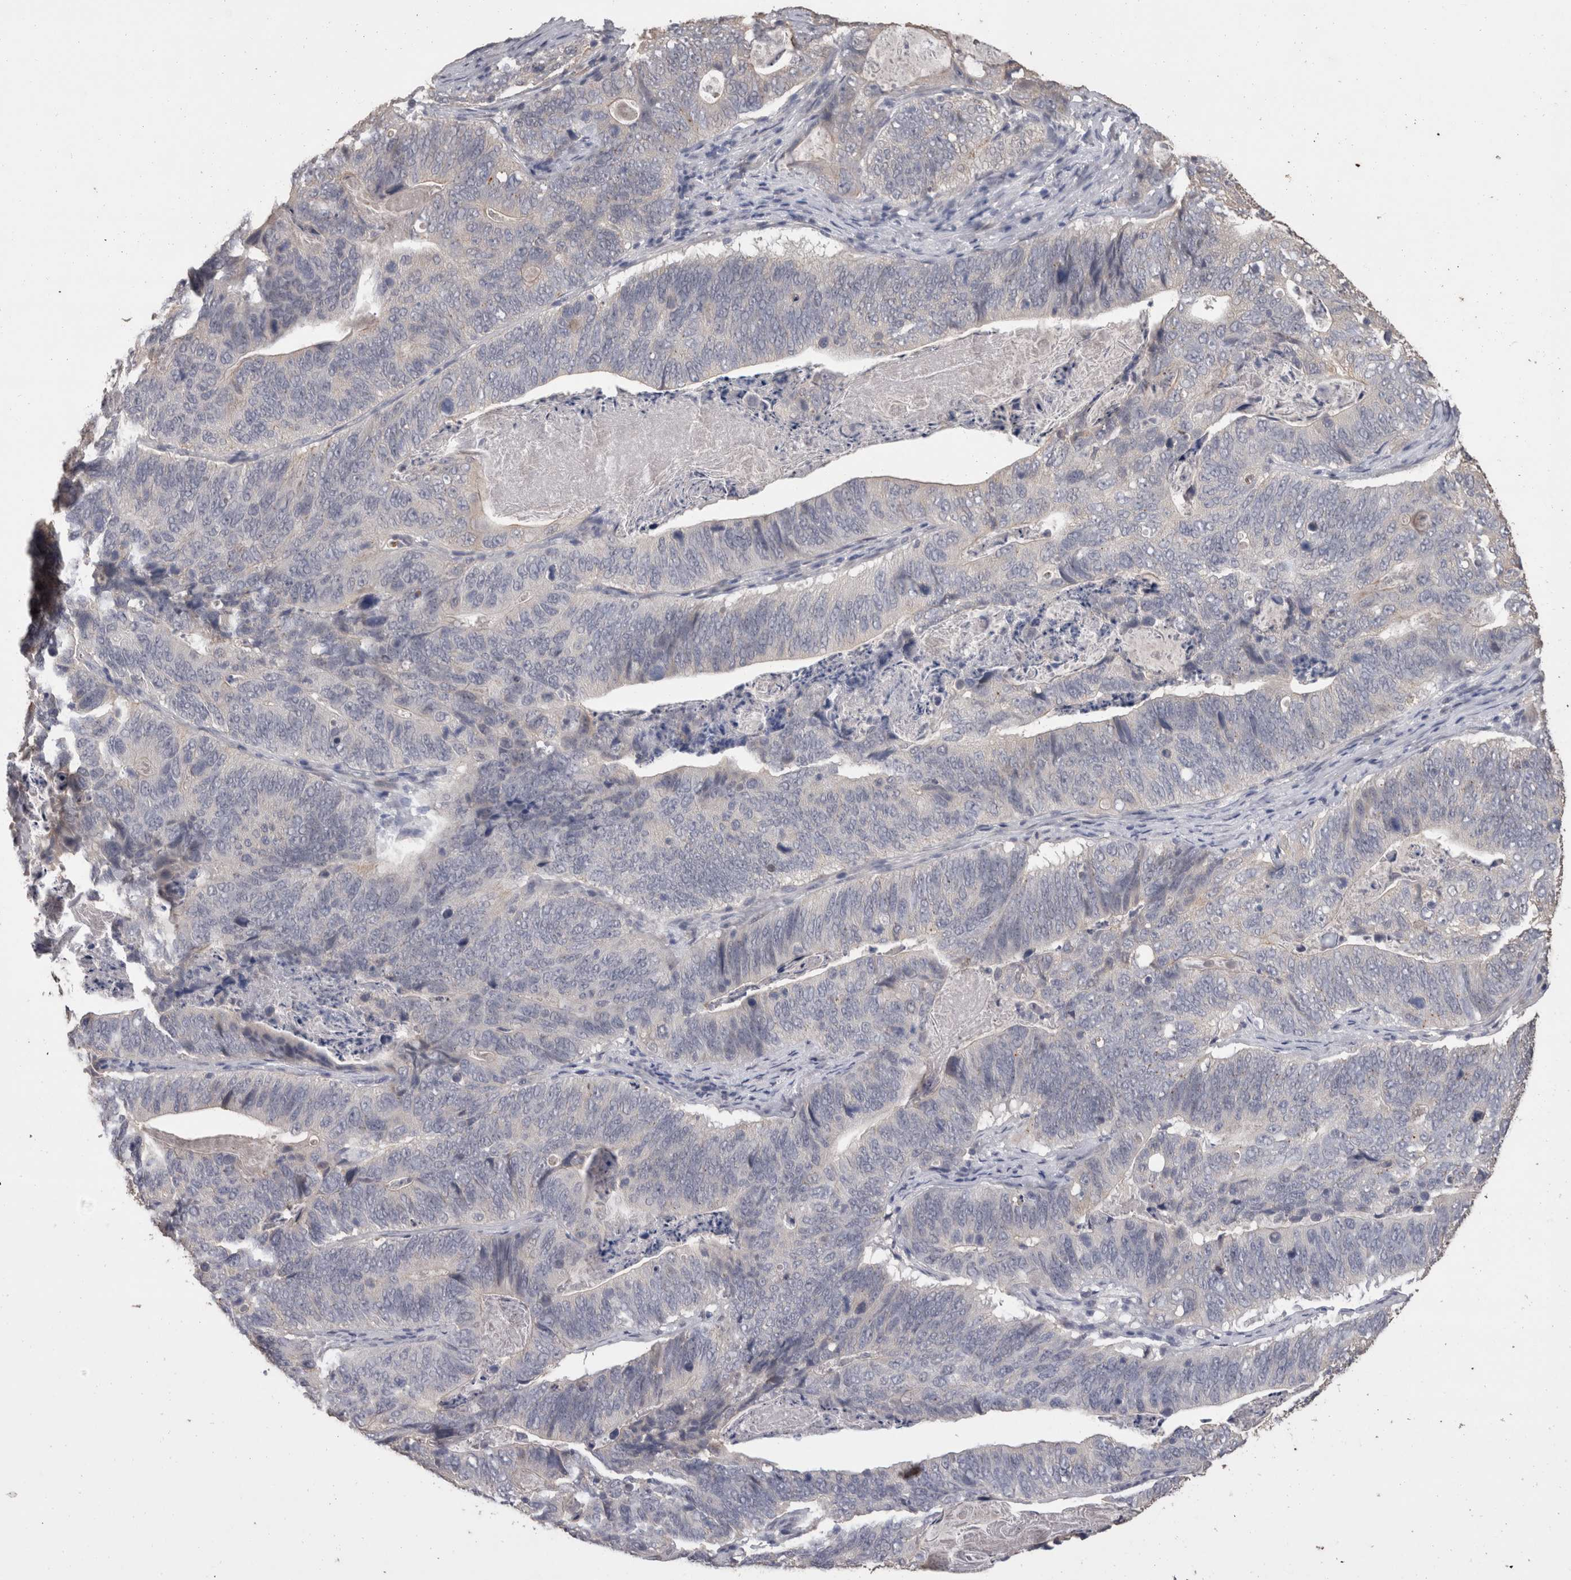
{"staining": {"intensity": "negative", "quantity": "none", "location": "none"}, "tissue": "stomach cancer", "cell_type": "Tumor cells", "image_type": "cancer", "snomed": [{"axis": "morphology", "description": "Normal tissue, NOS"}, {"axis": "morphology", "description": "Adenocarcinoma, NOS"}, {"axis": "topography", "description": "Stomach"}], "caption": "Stomach cancer (adenocarcinoma) was stained to show a protein in brown. There is no significant staining in tumor cells. (DAB (3,3'-diaminobenzidine) immunohistochemistry, high magnification).", "gene": "FHOD3", "patient": {"sex": "female", "age": 89}}